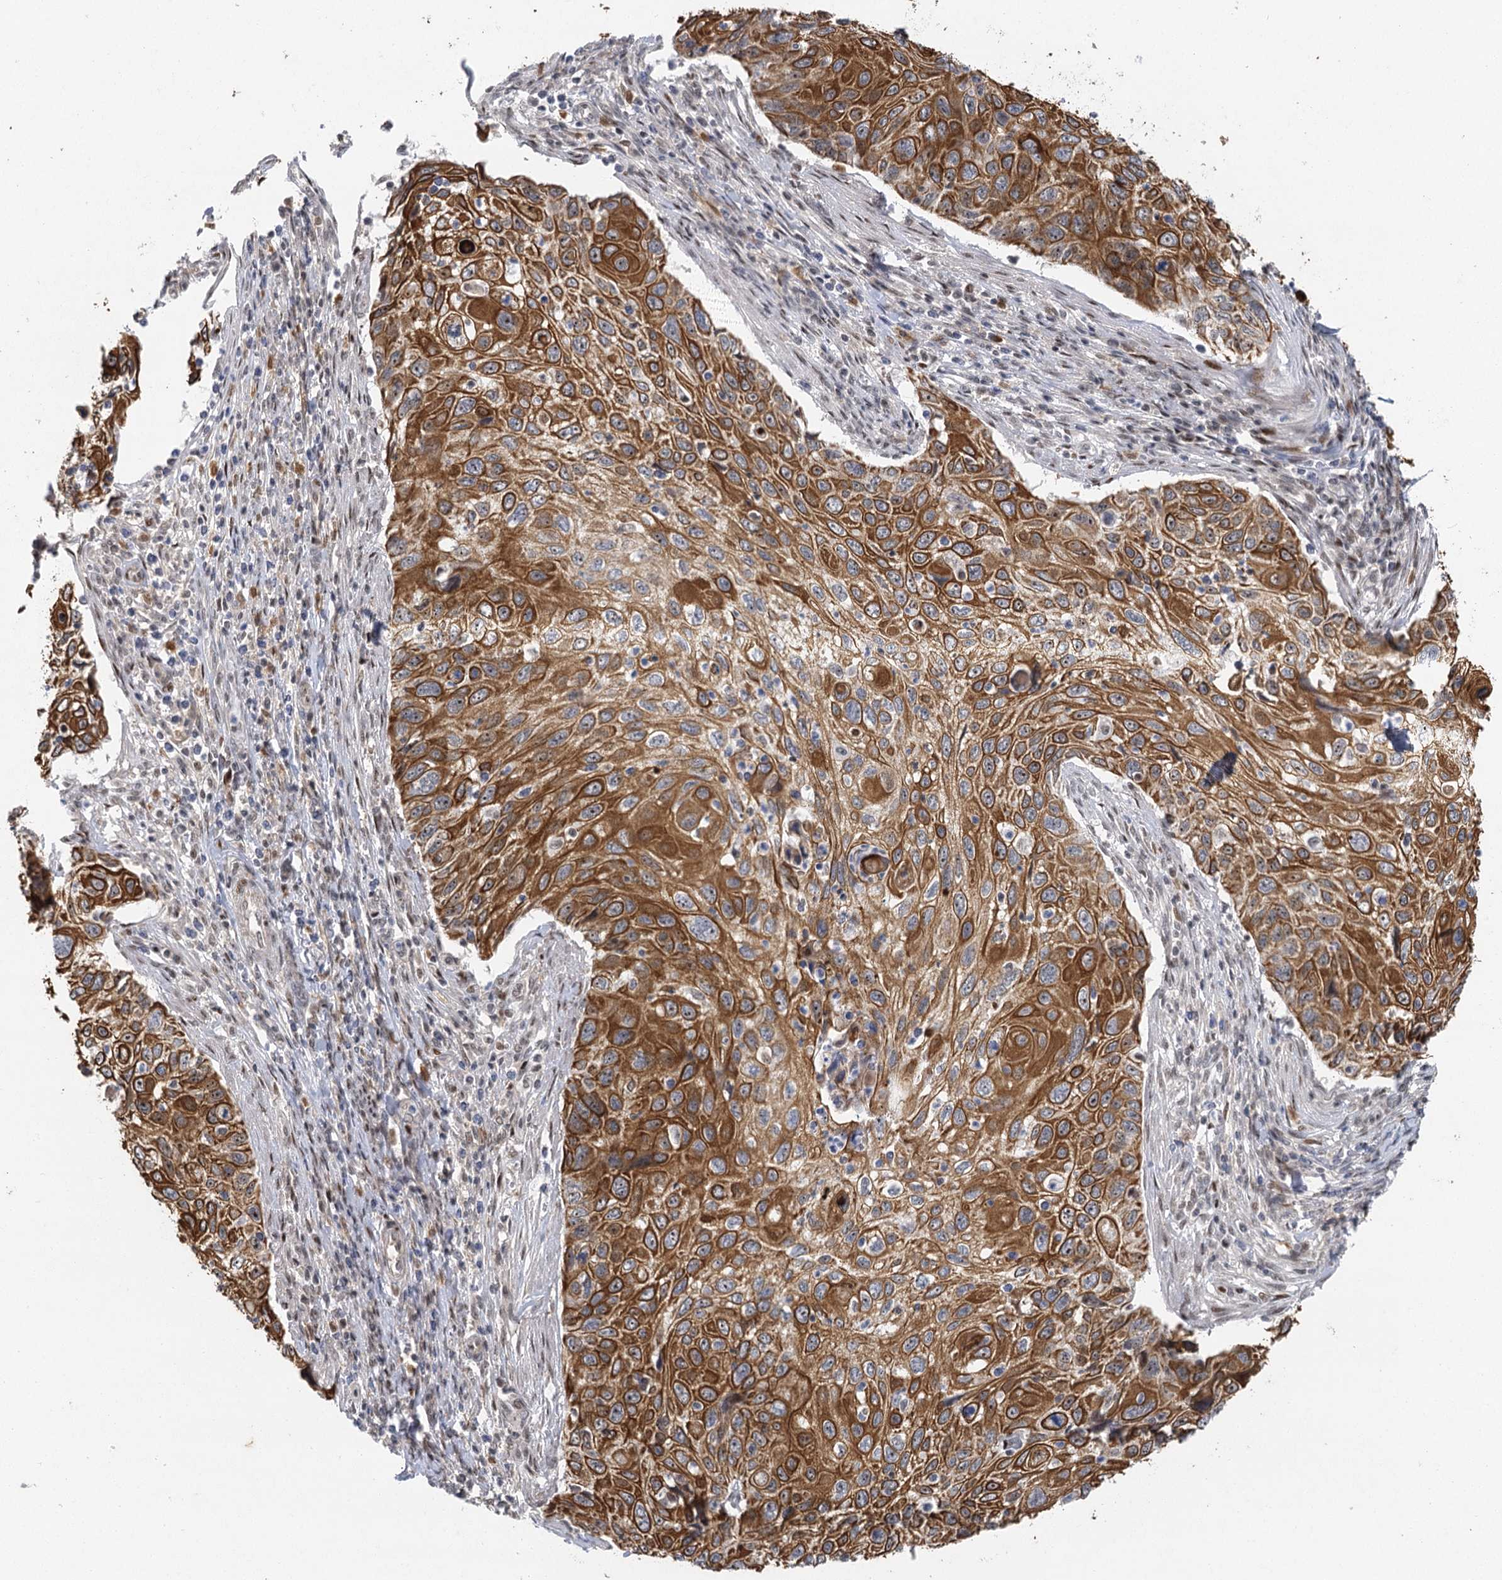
{"staining": {"intensity": "strong", "quantity": ">75%", "location": "cytoplasmic/membranous"}, "tissue": "cervical cancer", "cell_type": "Tumor cells", "image_type": "cancer", "snomed": [{"axis": "morphology", "description": "Squamous cell carcinoma, NOS"}, {"axis": "topography", "description": "Cervix"}], "caption": "Cervical cancer stained with immunohistochemistry (IHC) demonstrates strong cytoplasmic/membranous staining in about >75% of tumor cells.", "gene": "IL11RA", "patient": {"sex": "female", "age": 70}}